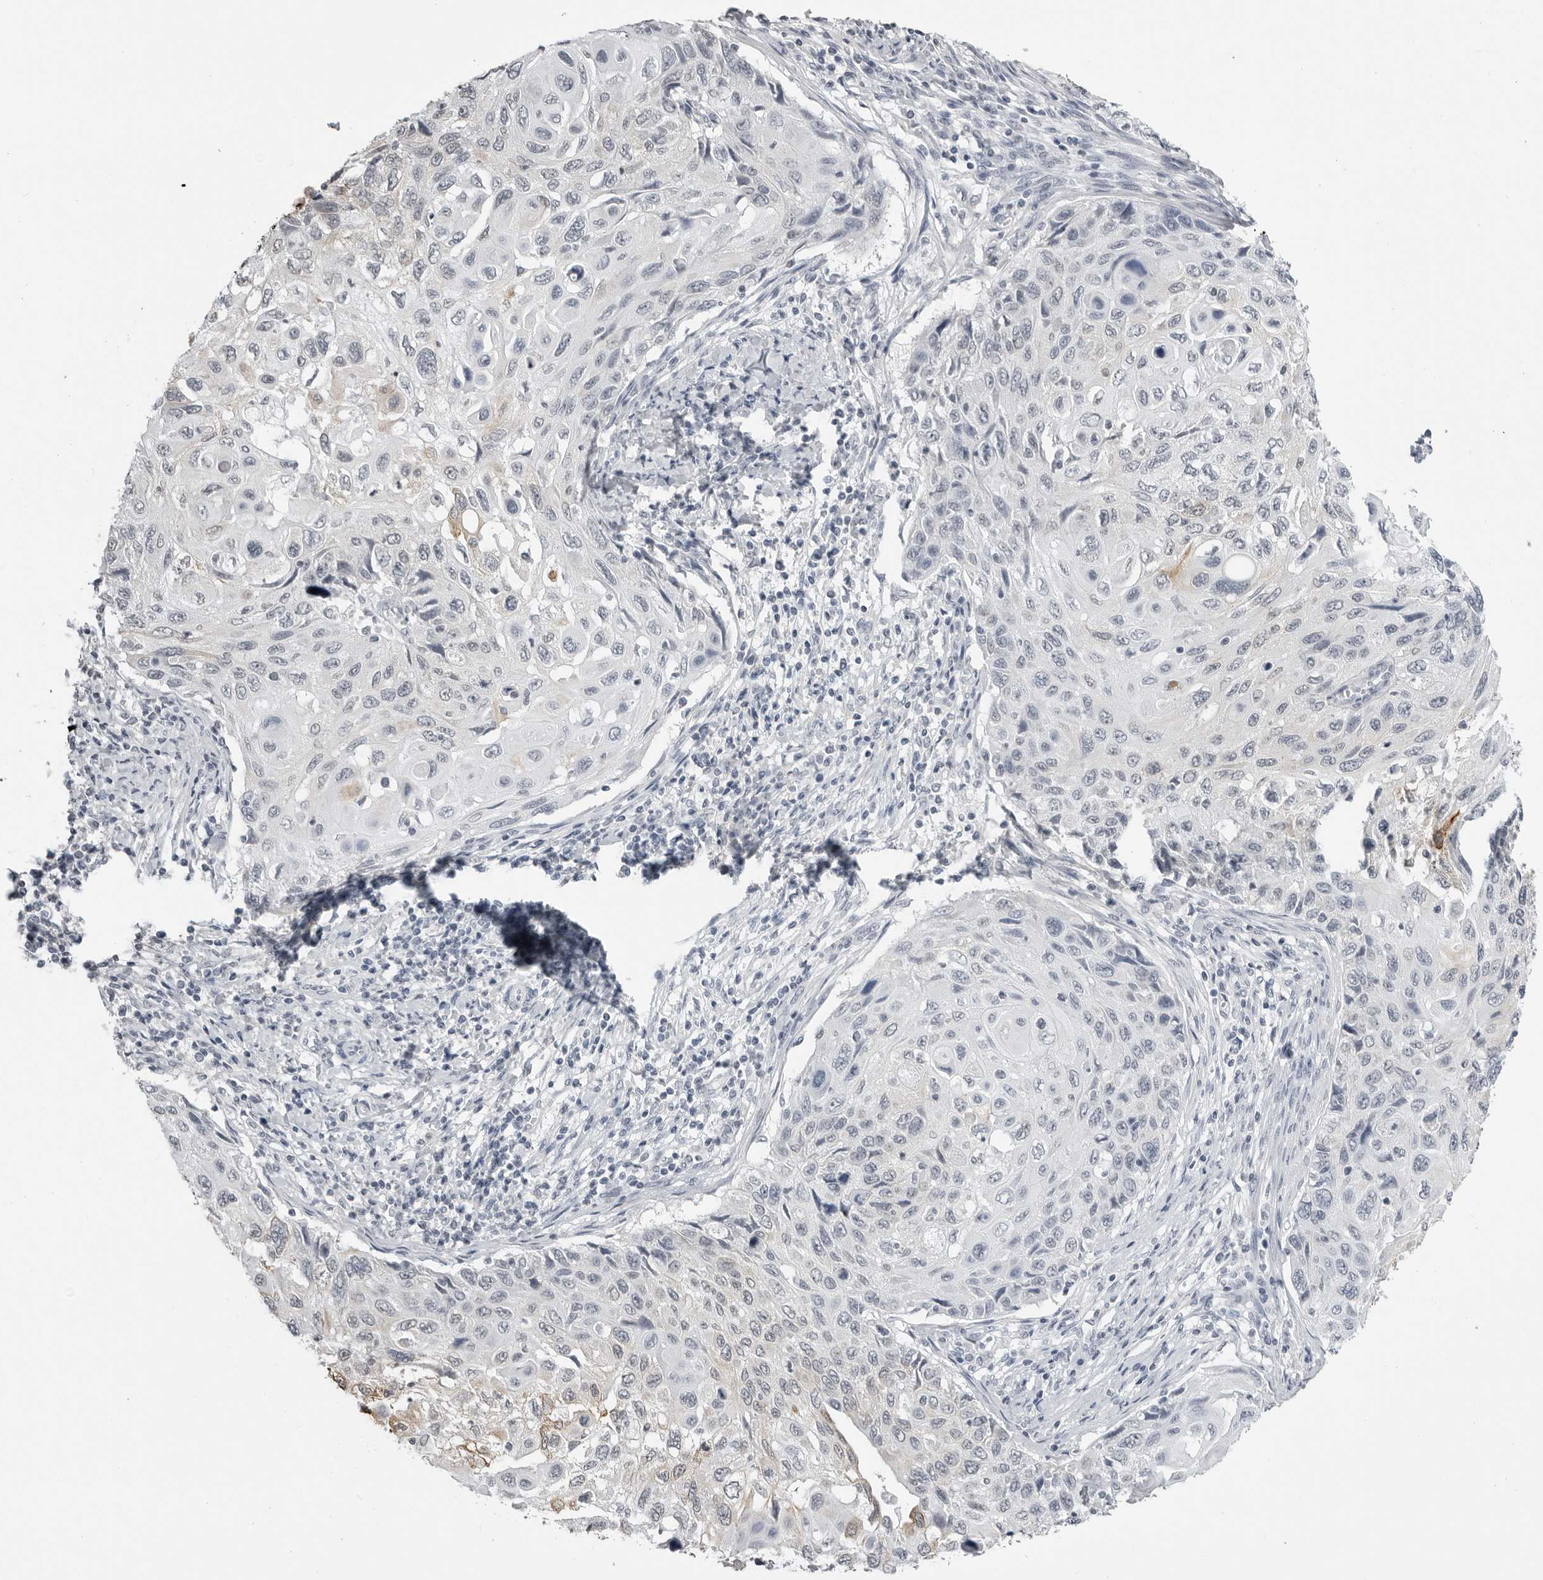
{"staining": {"intensity": "negative", "quantity": "none", "location": "none"}, "tissue": "cervical cancer", "cell_type": "Tumor cells", "image_type": "cancer", "snomed": [{"axis": "morphology", "description": "Squamous cell carcinoma, NOS"}, {"axis": "topography", "description": "Cervix"}], "caption": "This is an immunohistochemistry (IHC) image of human cervical cancer. There is no expression in tumor cells.", "gene": "SERPINF2", "patient": {"sex": "female", "age": 70}}